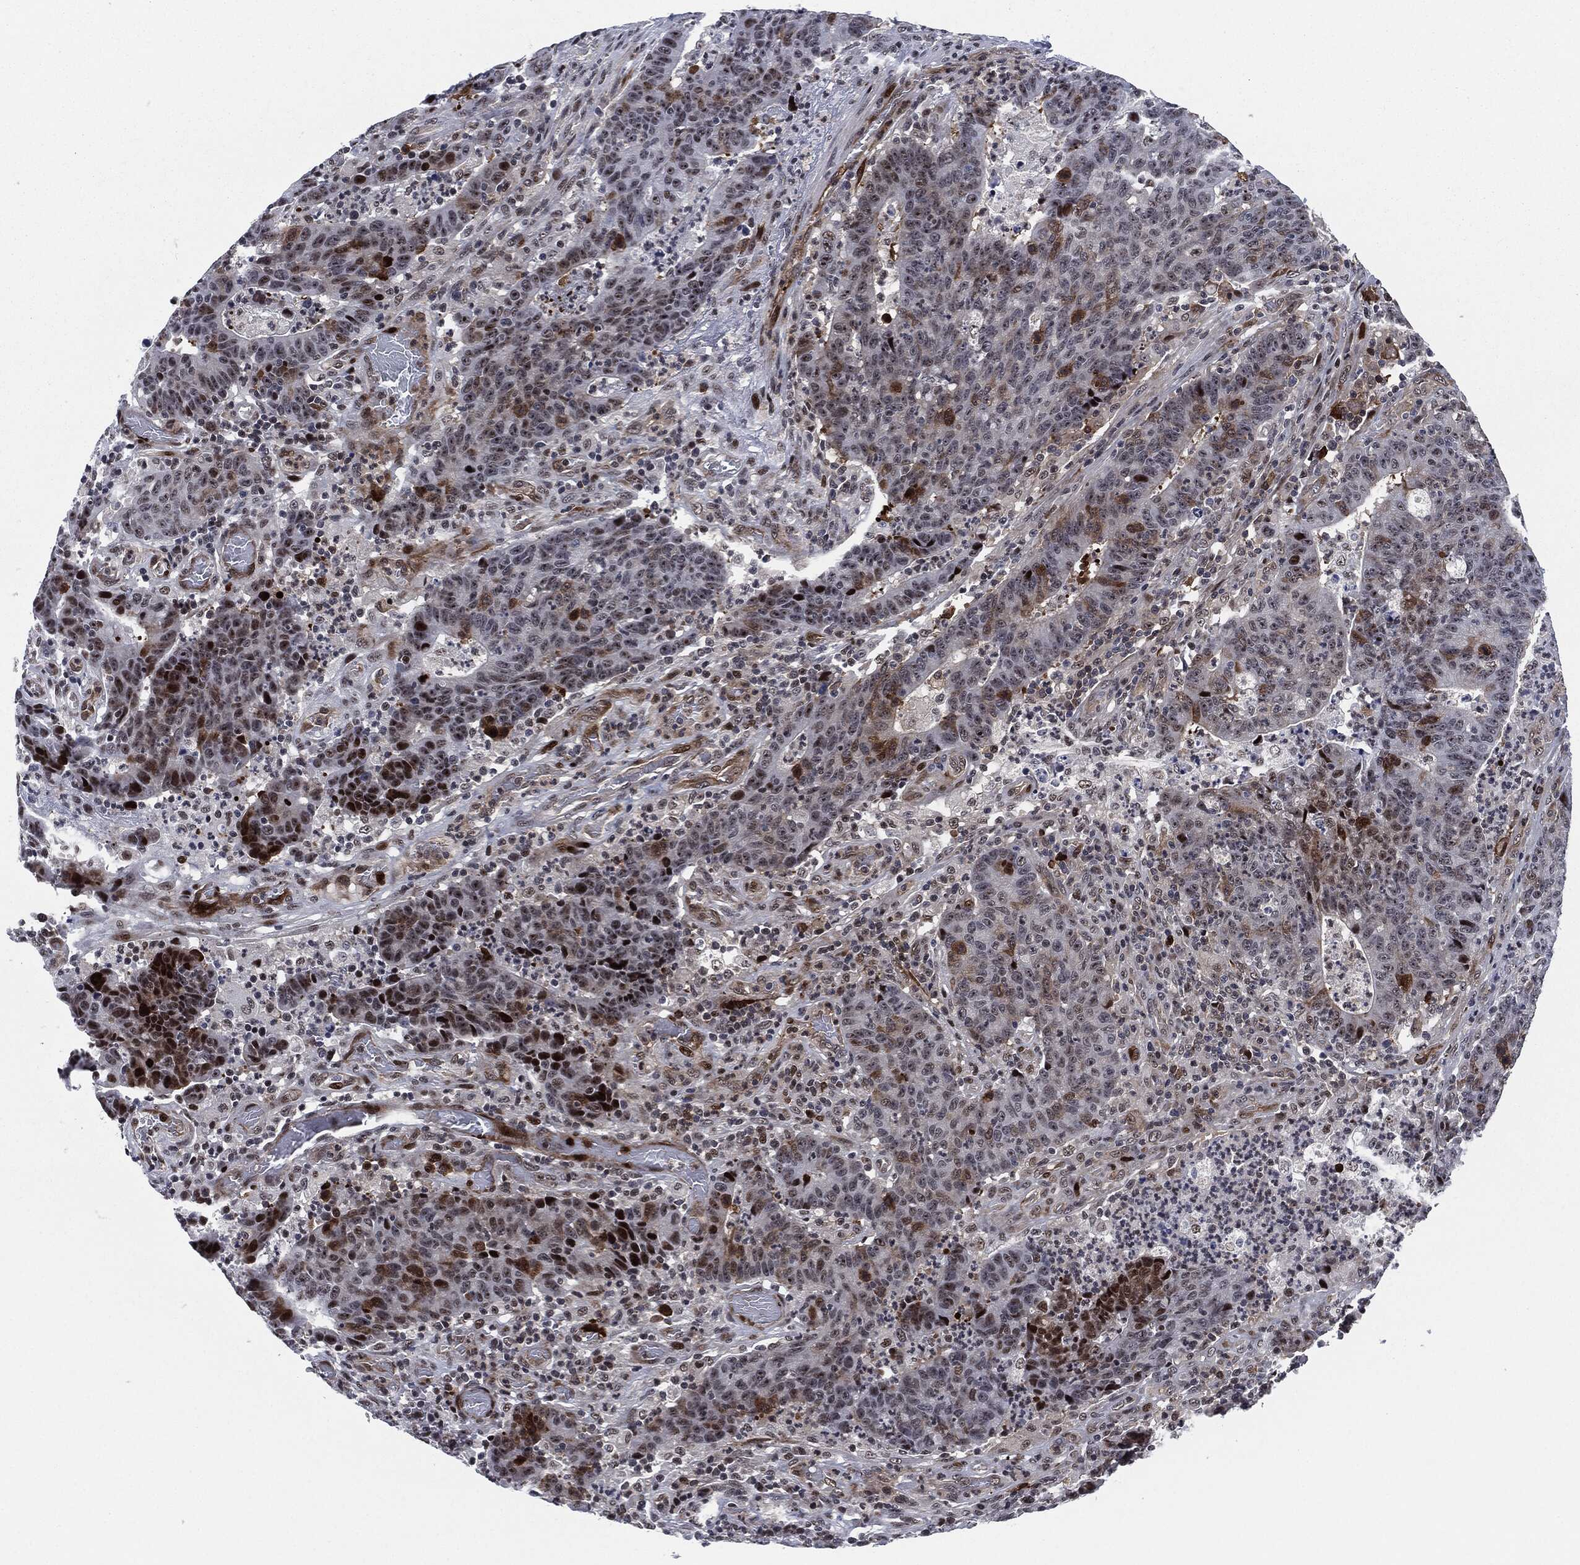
{"staining": {"intensity": "strong", "quantity": "<25%", "location": "cytoplasmic/membranous,nuclear"}, "tissue": "colorectal cancer", "cell_type": "Tumor cells", "image_type": "cancer", "snomed": [{"axis": "morphology", "description": "Adenocarcinoma, NOS"}, {"axis": "topography", "description": "Colon"}], "caption": "Tumor cells show strong cytoplasmic/membranous and nuclear staining in about <25% of cells in colorectal adenocarcinoma.", "gene": "AKT2", "patient": {"sex": "female", "age": 75}}